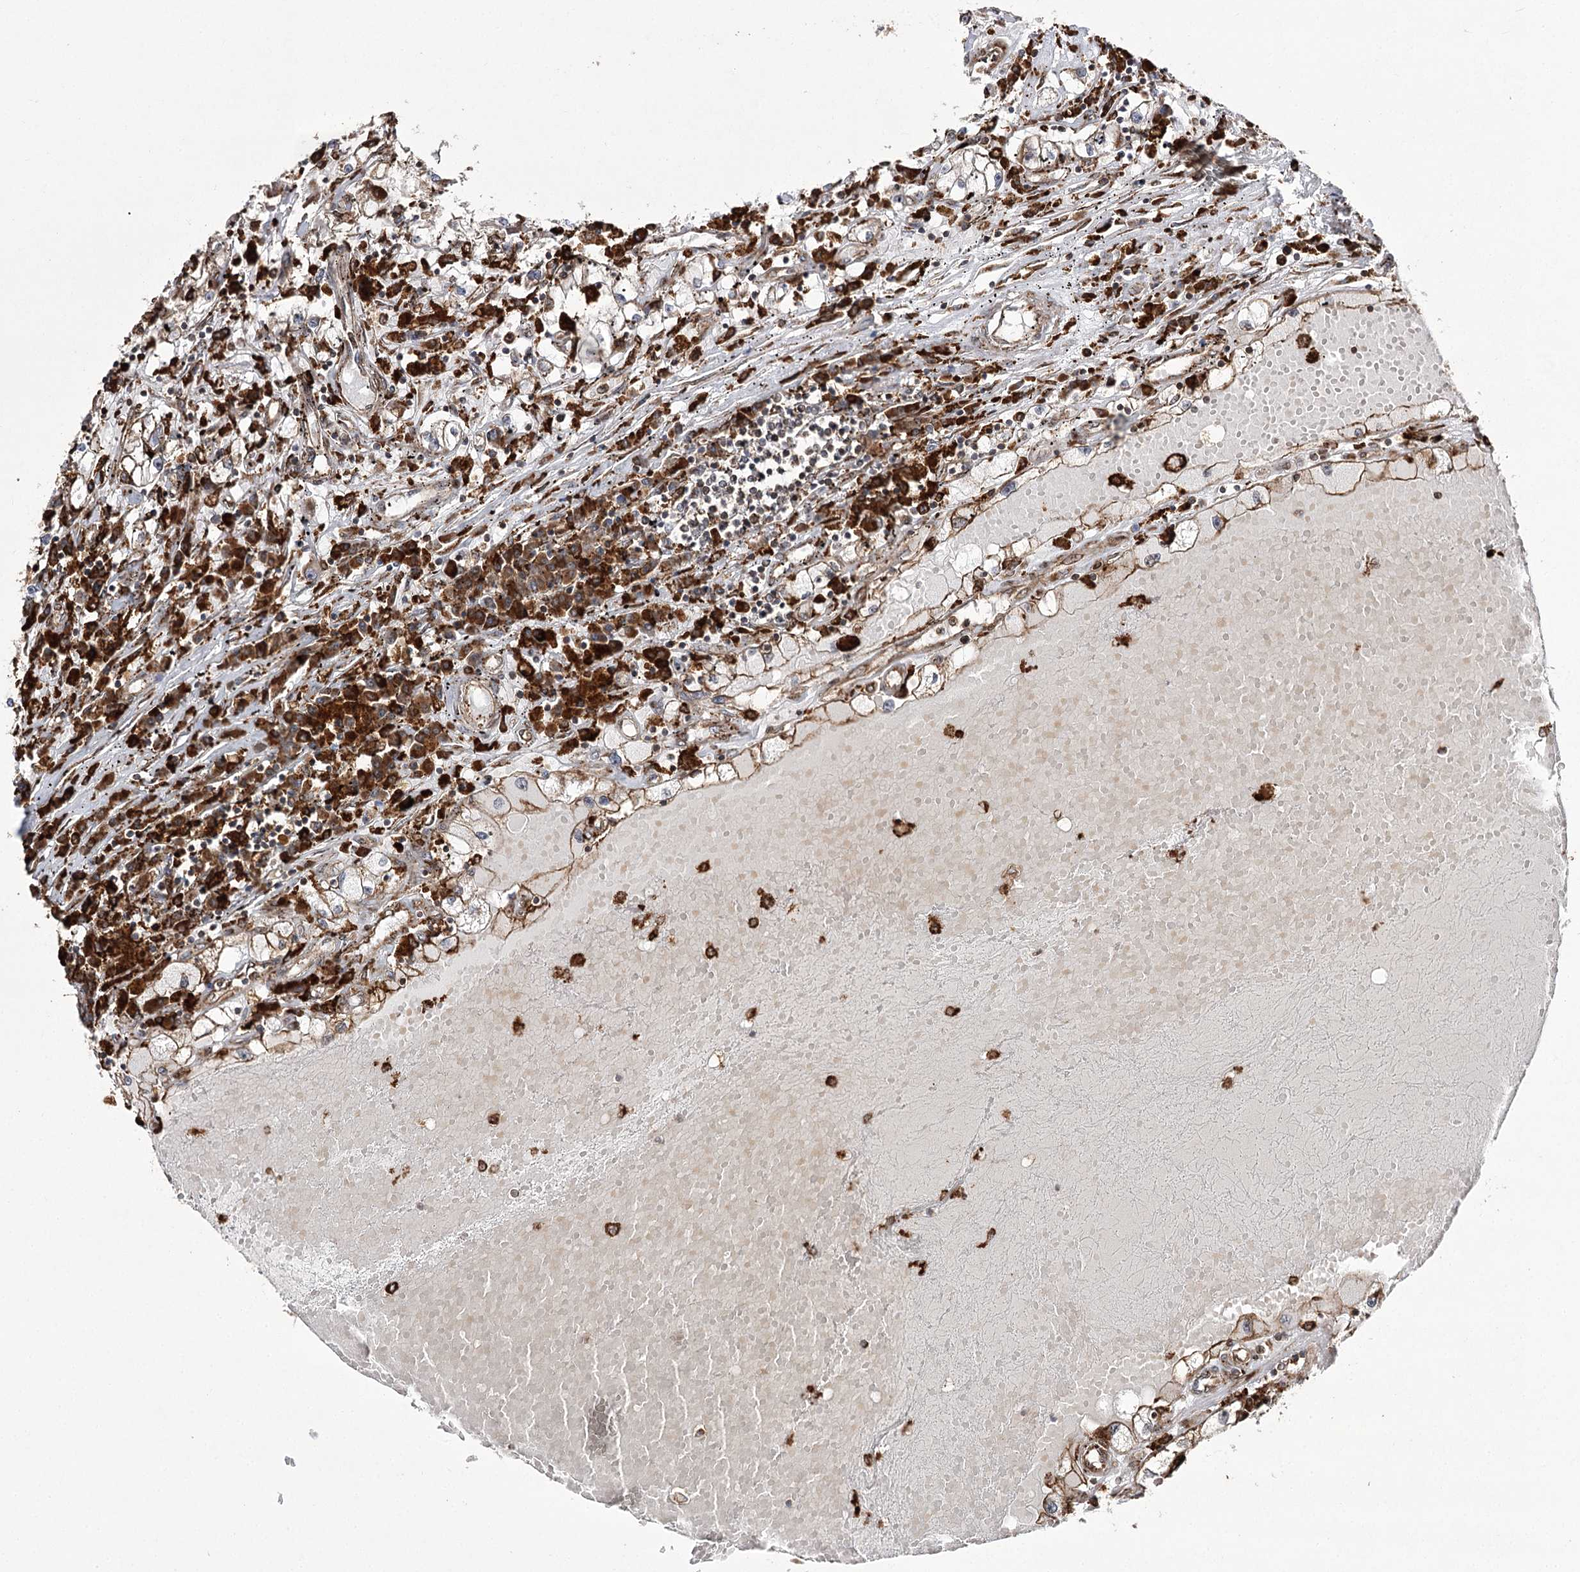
{"staining": {"intensity": "moderate", "quantity": ">75%", "location": "cytoplasmic/membranous"}, "tissue": "renal cancer", "cell_type": "Tumor cells", "image_type": "cancer", "snomed": [{"axis": "morphology", "description": "Adenocarcinoma, NOS"}, {"axis": "topography", "description": "Kidney"}], "caption": "Renal cancer was stained to show a protein in brown. There is medium levels of moderate cytoplasmic/membranous expression in about >75% of tumor cells. Nuclei are stained in blue.", "gene": "FANCL", "patient": {"sex": "male", "age": 56}}